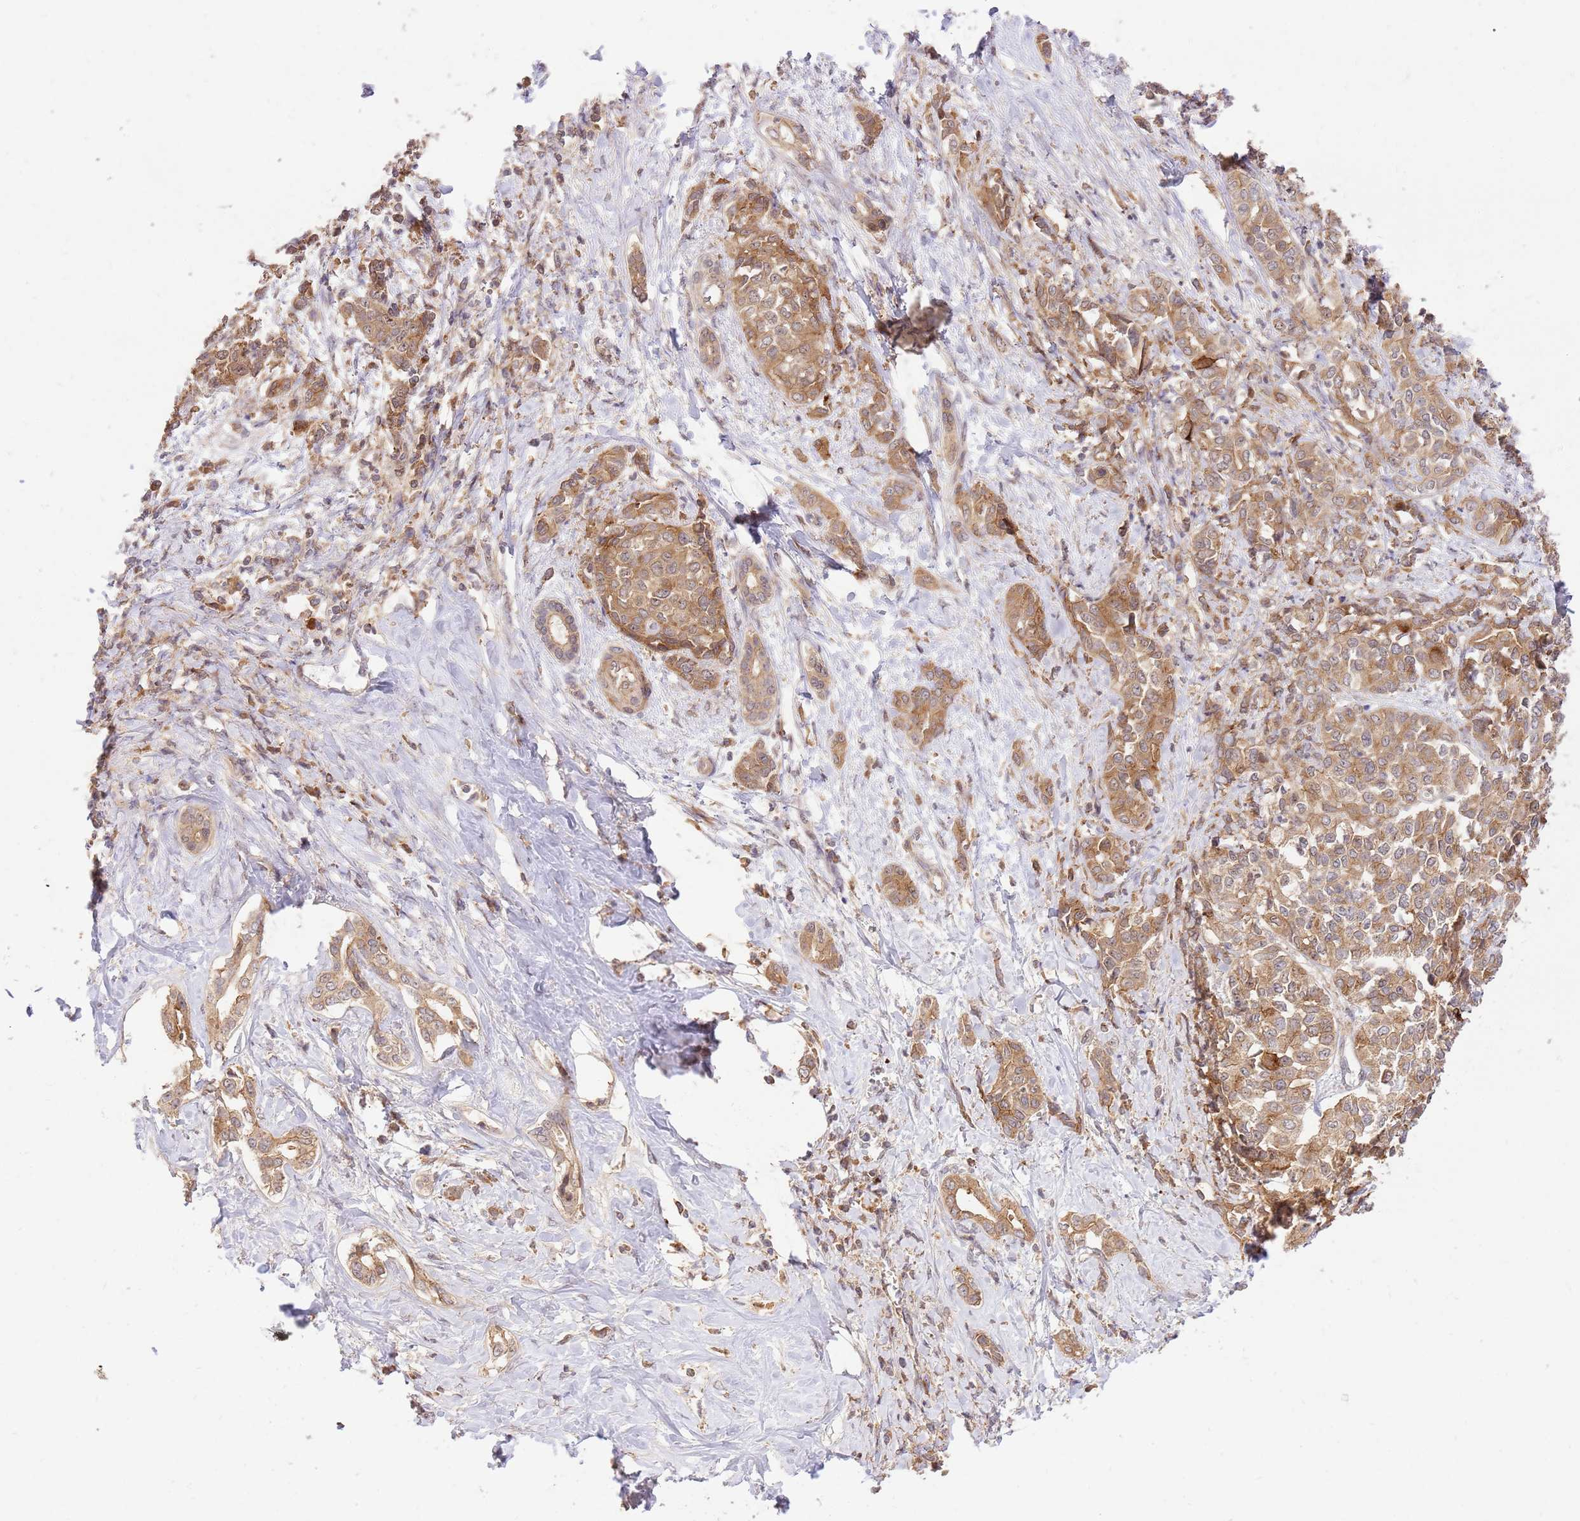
{"staining": {"intensity": "moderate", "quantity": ">75%", "location": "cytoplasmic/membranous"}, "tissue": "liver cancer", "cell_type": "Tumor cells", "image_type": "cancer", "snomed": [{"axis": "morphology", "description": "Cholangiocarcinoma"}, {"axis": "topography", "description": "Liver"}], "caption": "Liver cancer was stained to show a protein in brown. There is medium levels of moderate cytoplasmic/membranous staining in approximately >75% of tumor cells. The protein is shown in brown color, while the nuclei are stained blue.", "gene": "GAREM1", "patient": {"sex": "female", "age": 77}}